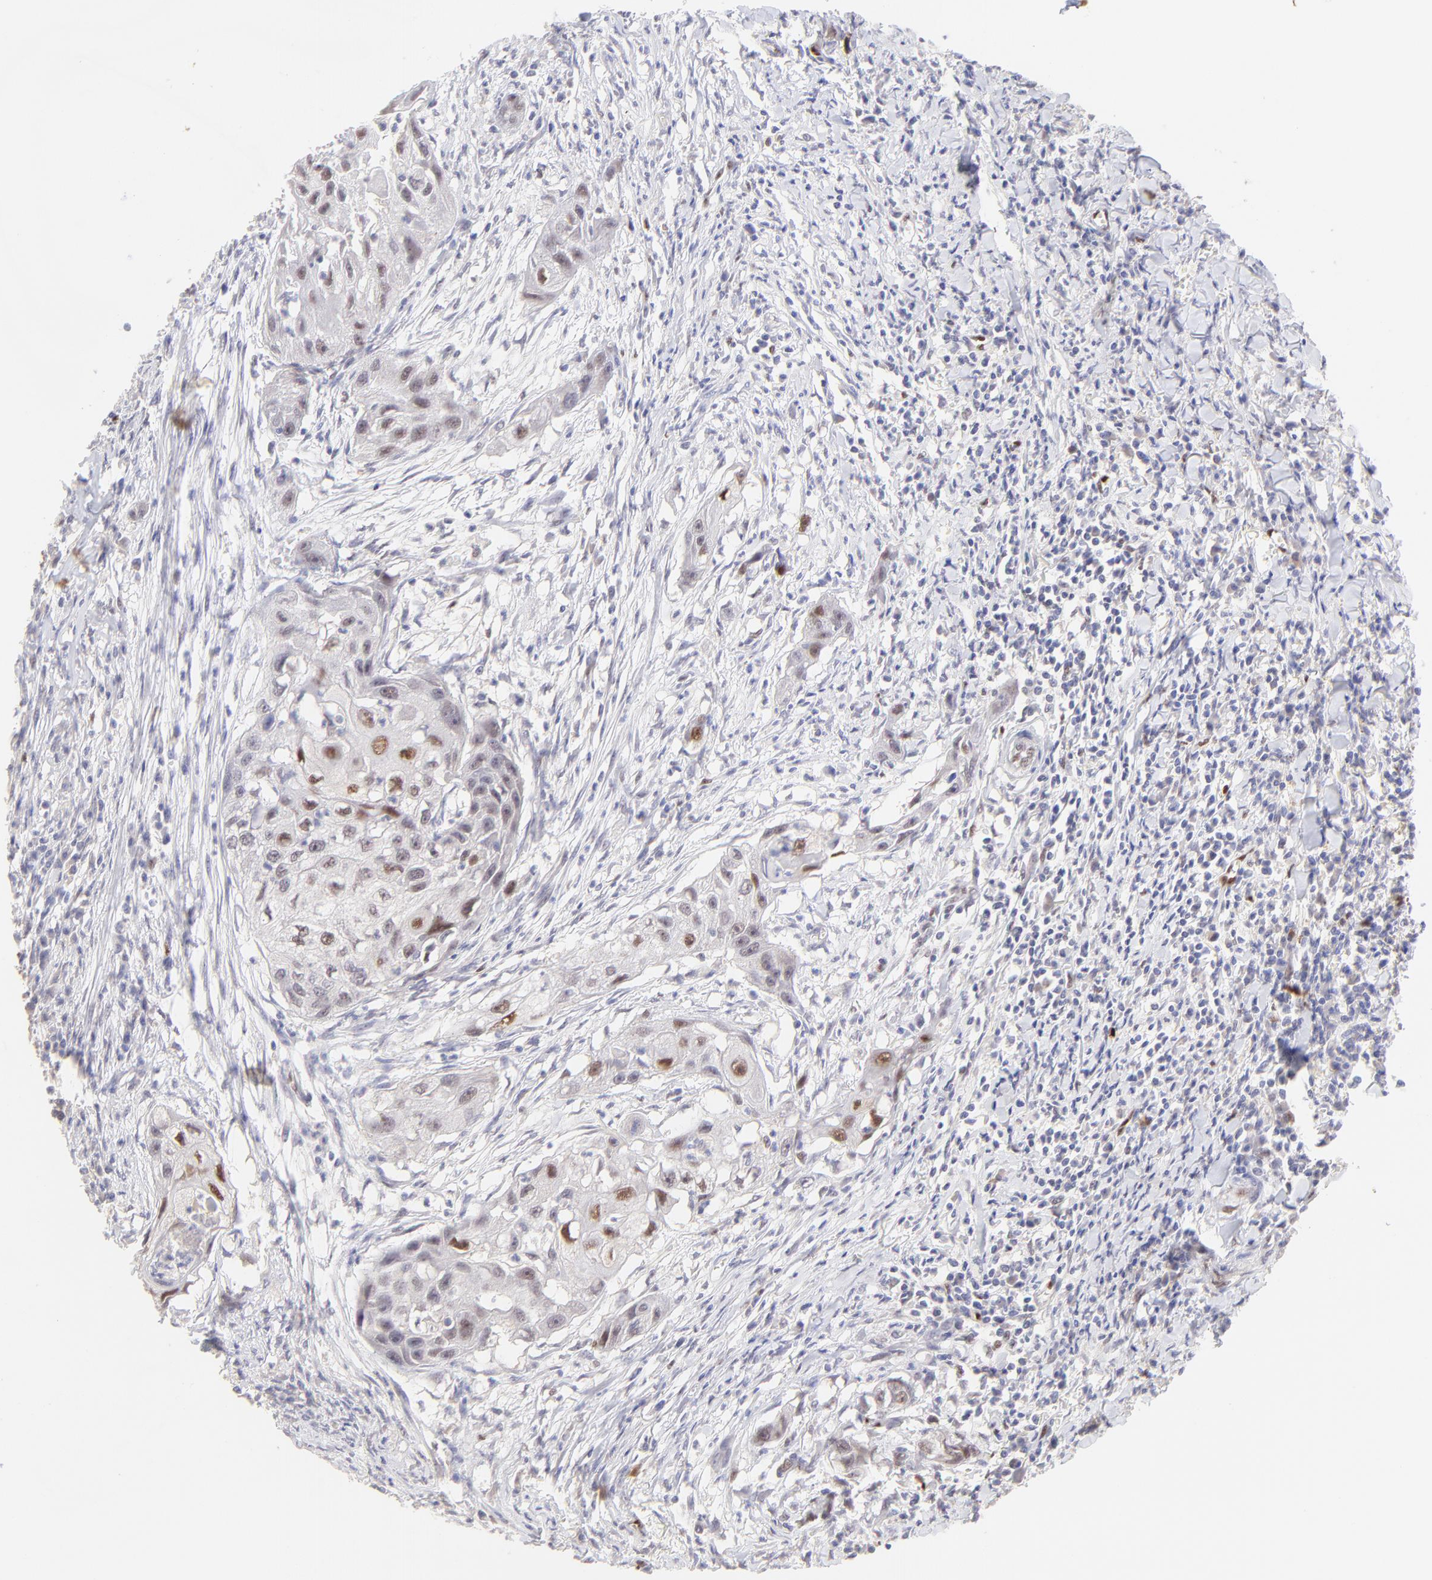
{"staining": {"intensity": "moderate", "quantity": ">75%", "location": "nuclear"}, "tissue": "head and neck cancer", "cell_type": "Tumor cells", "image_type": "cancer", "snomed": [{"axis": "morphology", "description": "Squamous cell carcinoma, NOS"}, {"axis": "topography", "description": "Head-Neck"}], "caption": "This is a histology image of immunohistochemistry (IHC) staining of squamous cell carcinoma (head and neck), which shows moderate staining in the nuclear of tumor cells.", "gene": "KLF4", "patient": {"sex": "male", "age": 64}}